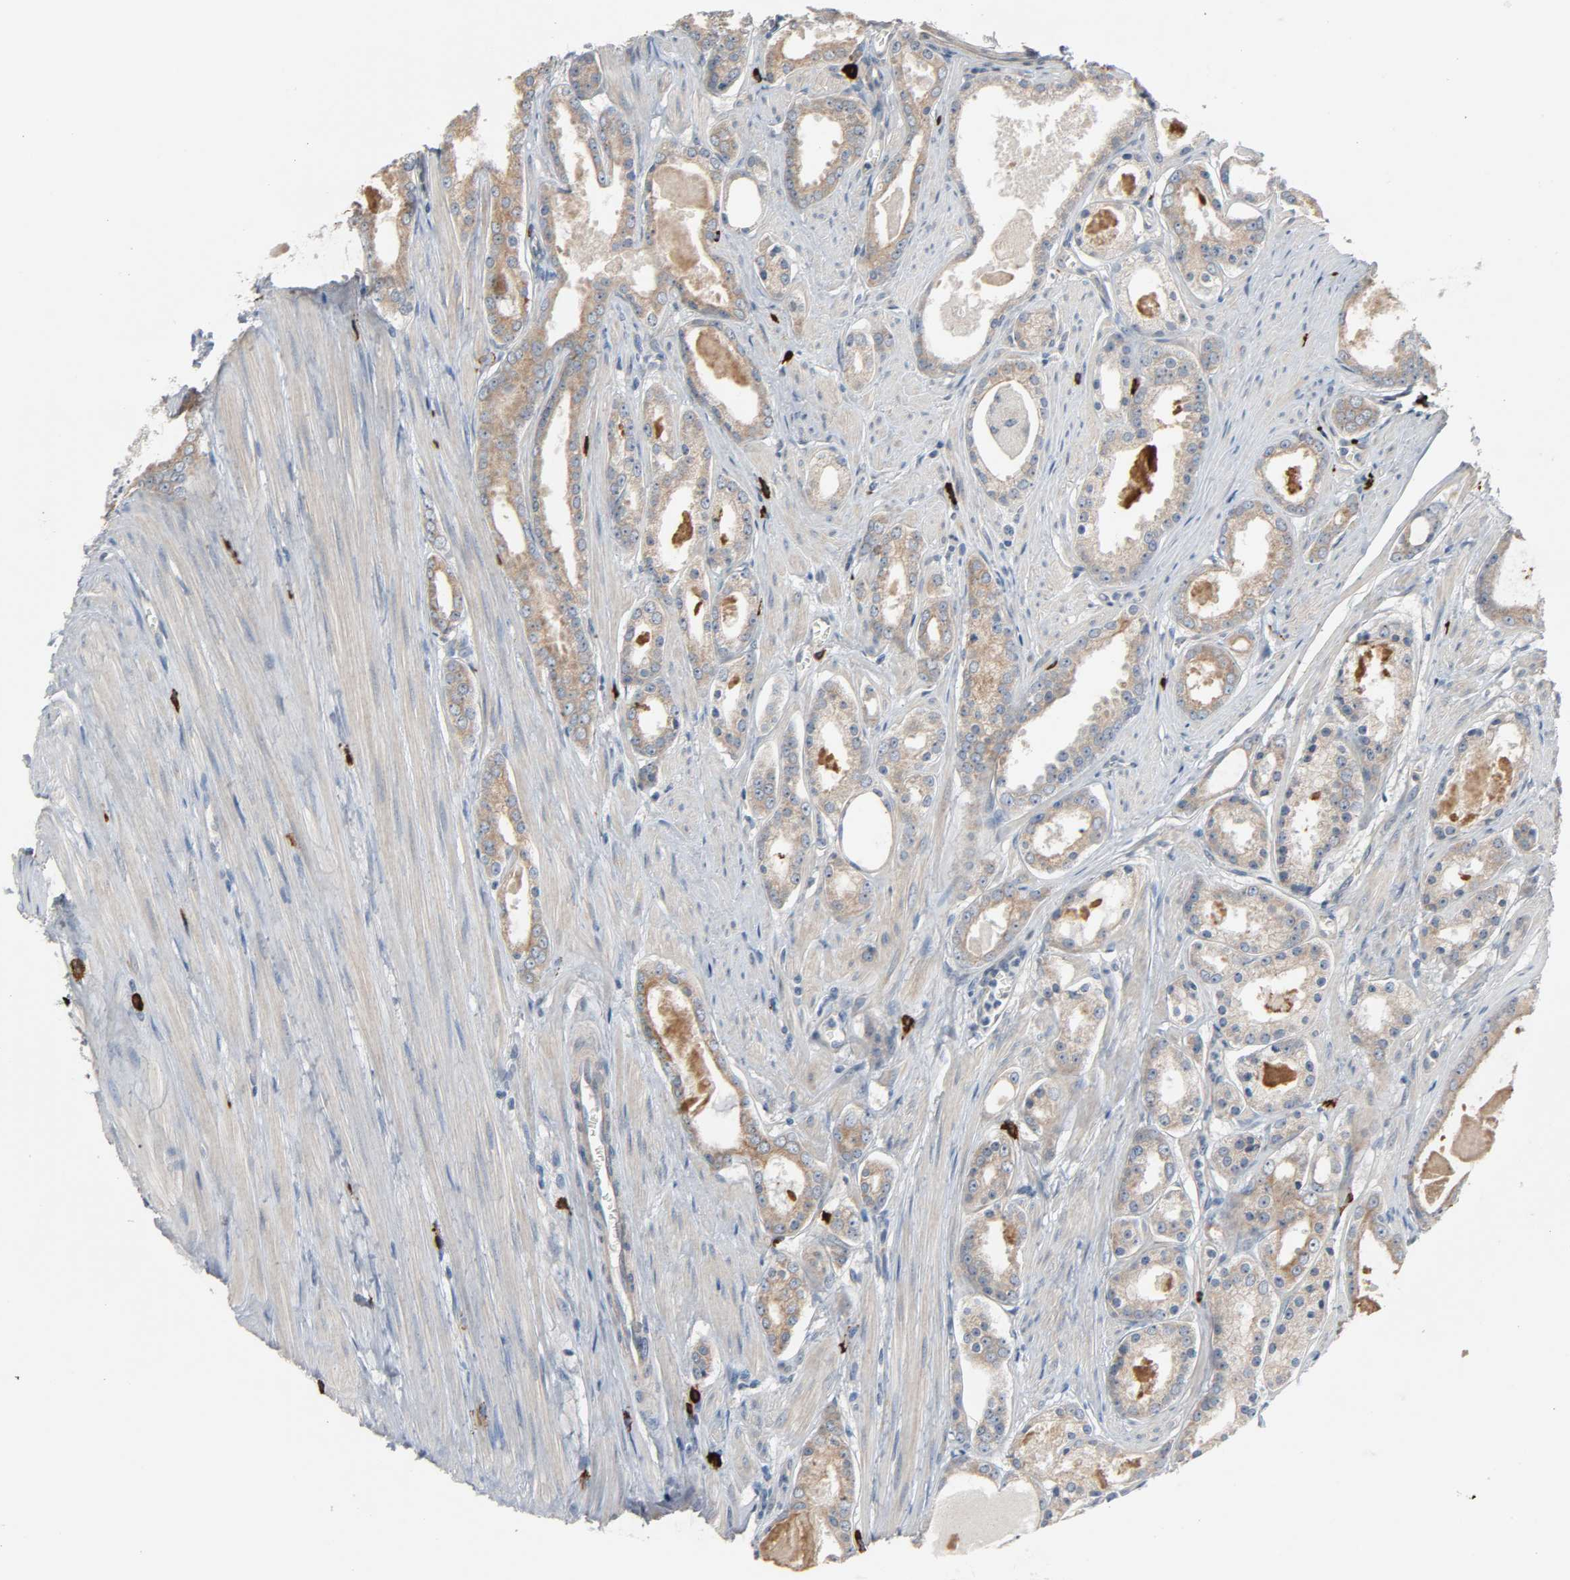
{"staining": {"intensity": "moderate", "quantity": ">75%", "location": "cytoplasmic/membranous"}, "tissue": "prostate cancer", "cell_type": "Tumor cells", "image_type": "cancer", "snomed": [{"axis": "morphology", "description": "Adenocarcinoma, Low grade"}, {"axis": "topography", "description": "Prostate"}], "caption": "Brown immunohistochemical staining in human prostate cancer (low-grade adenocarcinoma) demonstrates moderate cytoplasmic/membranous positivity in approximately >75% of tumor cells. The staining was performed using DAB (3,3'-diaminobenzidine), with brown indicating positive protein expression. Nuclei are stained blue with hematoxylin.", "gene": "LIMCH1", "patient": {"sex": "male", "age": 57}}